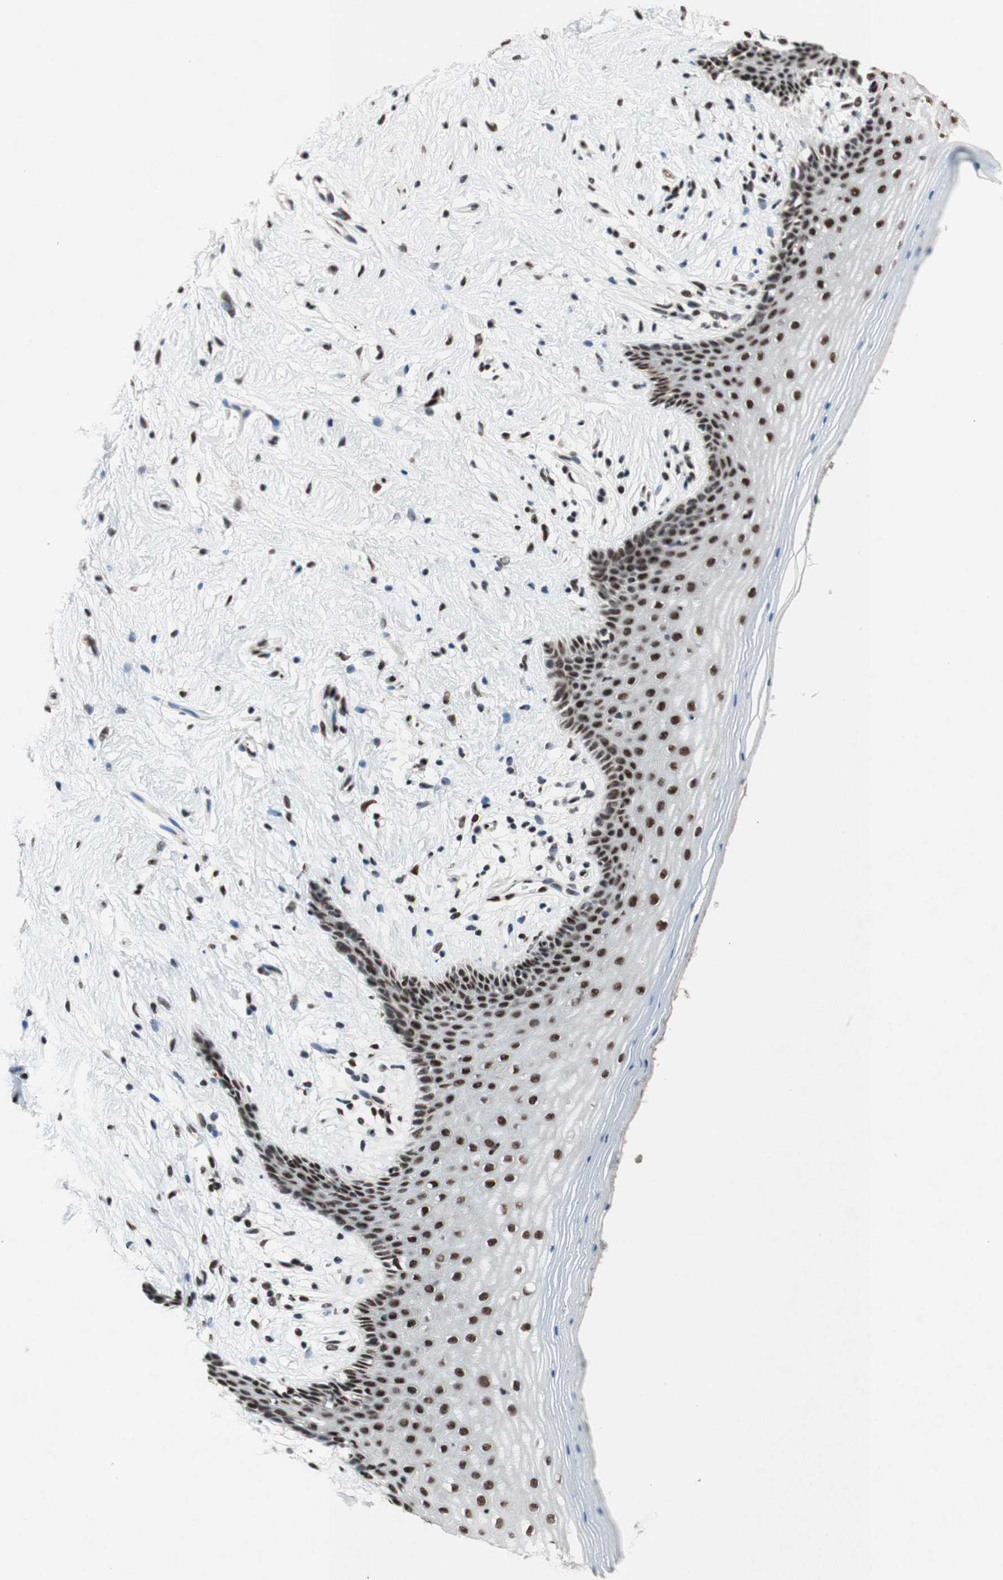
{"staining": {"intensity": "strong", "quantity": "25%-75%", "location": "nuclear"}, "tissue": "vagina", "cell_type": "Squamous epithelial cells", "image_type": "normal", "snomed": [{"axis": "morphology", "description": "Normal tissue, NOS"}, {"axis": "topography", "description": "Vagina"}], "caption": "This is a photomicrograph of immunohistochemistry (IHC) staining of normal vagina, which shows strong expression in the nuclear of squamous epithelial cells.", "gene": "TLE1", "patient": {"sex": "female", "age": 44}}